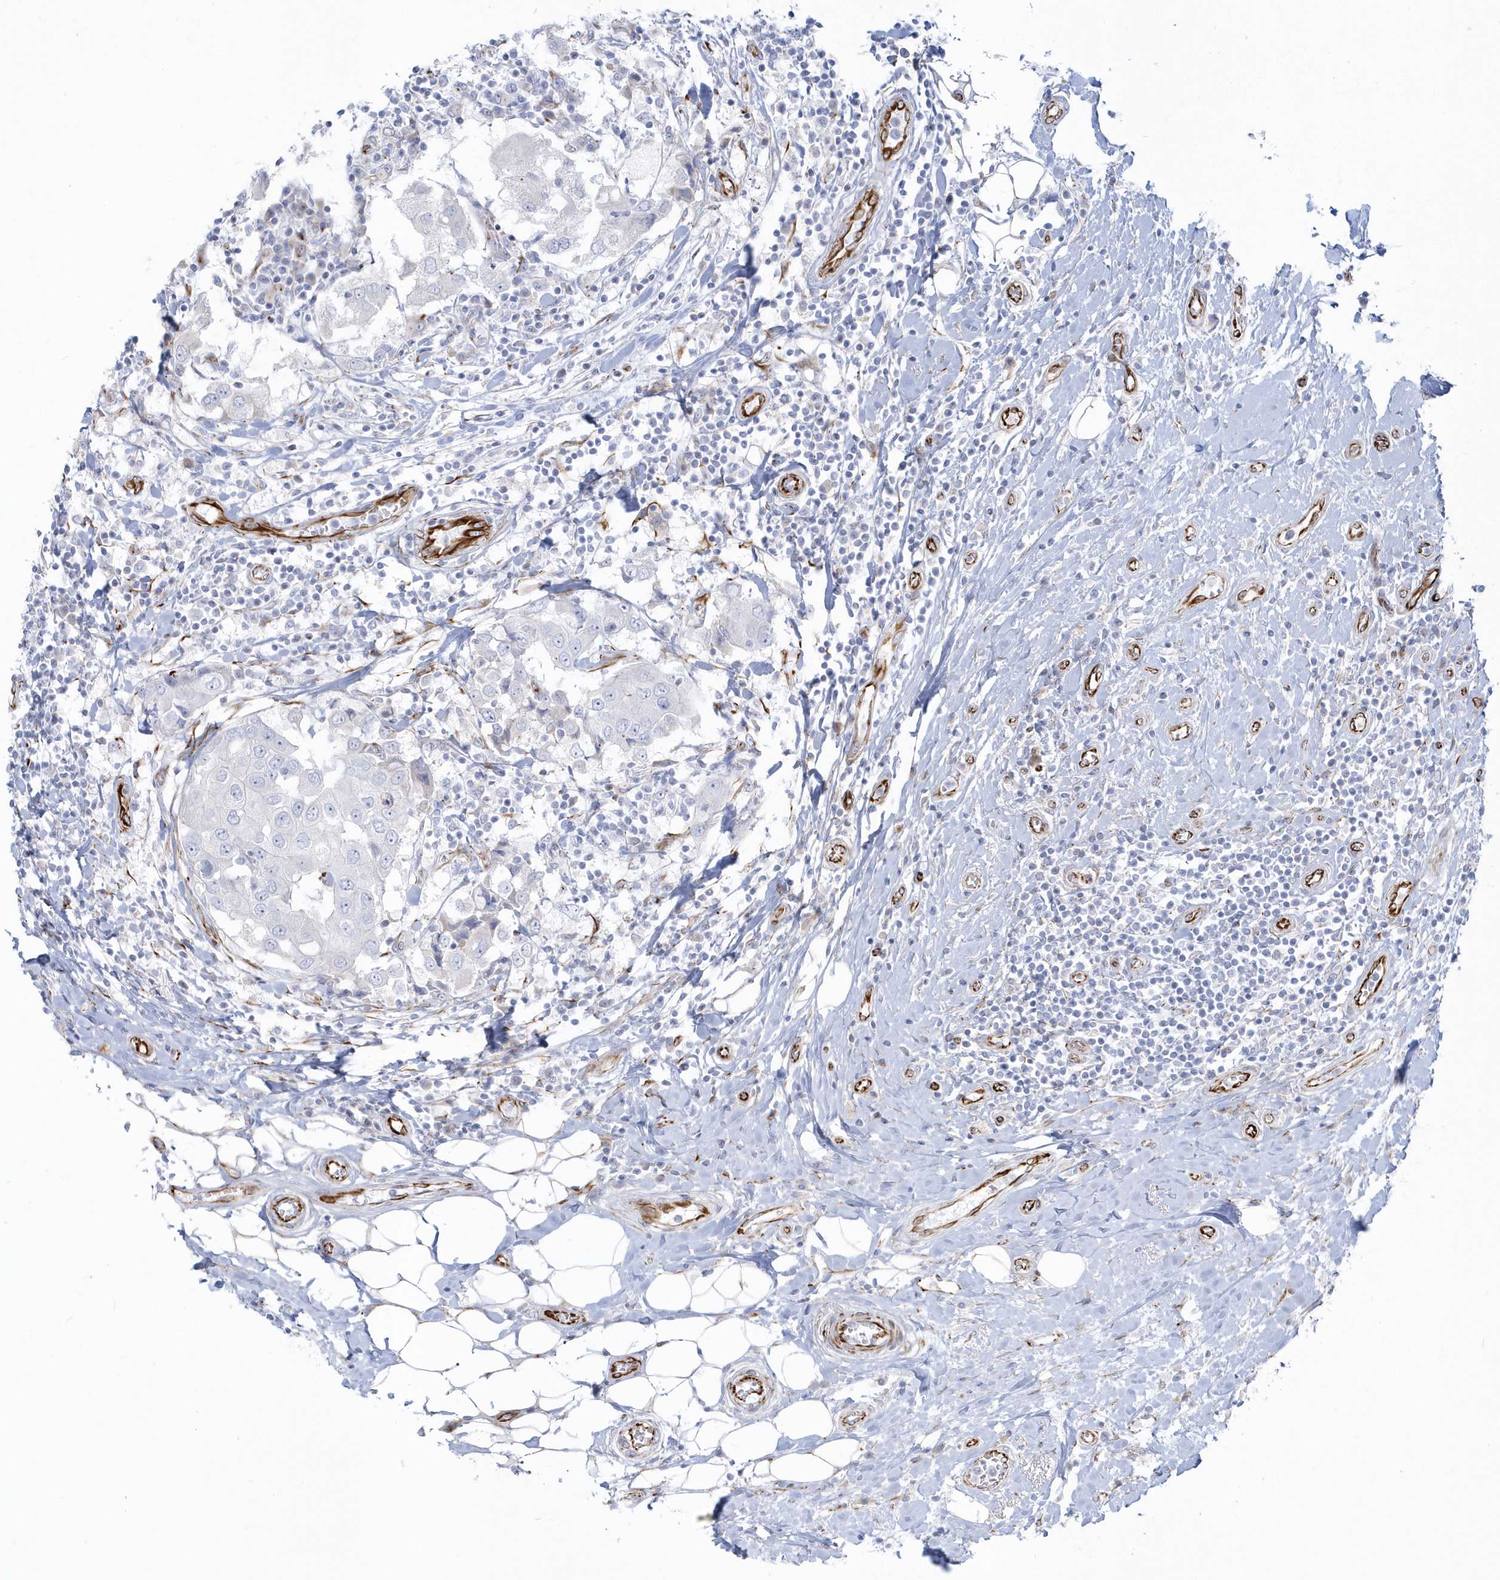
{"staining": {"intensity": "negative", "quantity": "none", "location": "none"}, "tissue": "breast cancer", "cell_type": "Tumor cells", "image_type": "cancer", "snomed": [{"axis": "morphology", "description": "Duct carcinoma"}, {"axis": "topography", "description": "Breast"}], "caption": "Image shows no protein expression in tumor cells of breast cancer (invasive ductal carcinoma) tissue.", "gene": "PPIL6", "patient": {"sex": "female", "age": 27}}